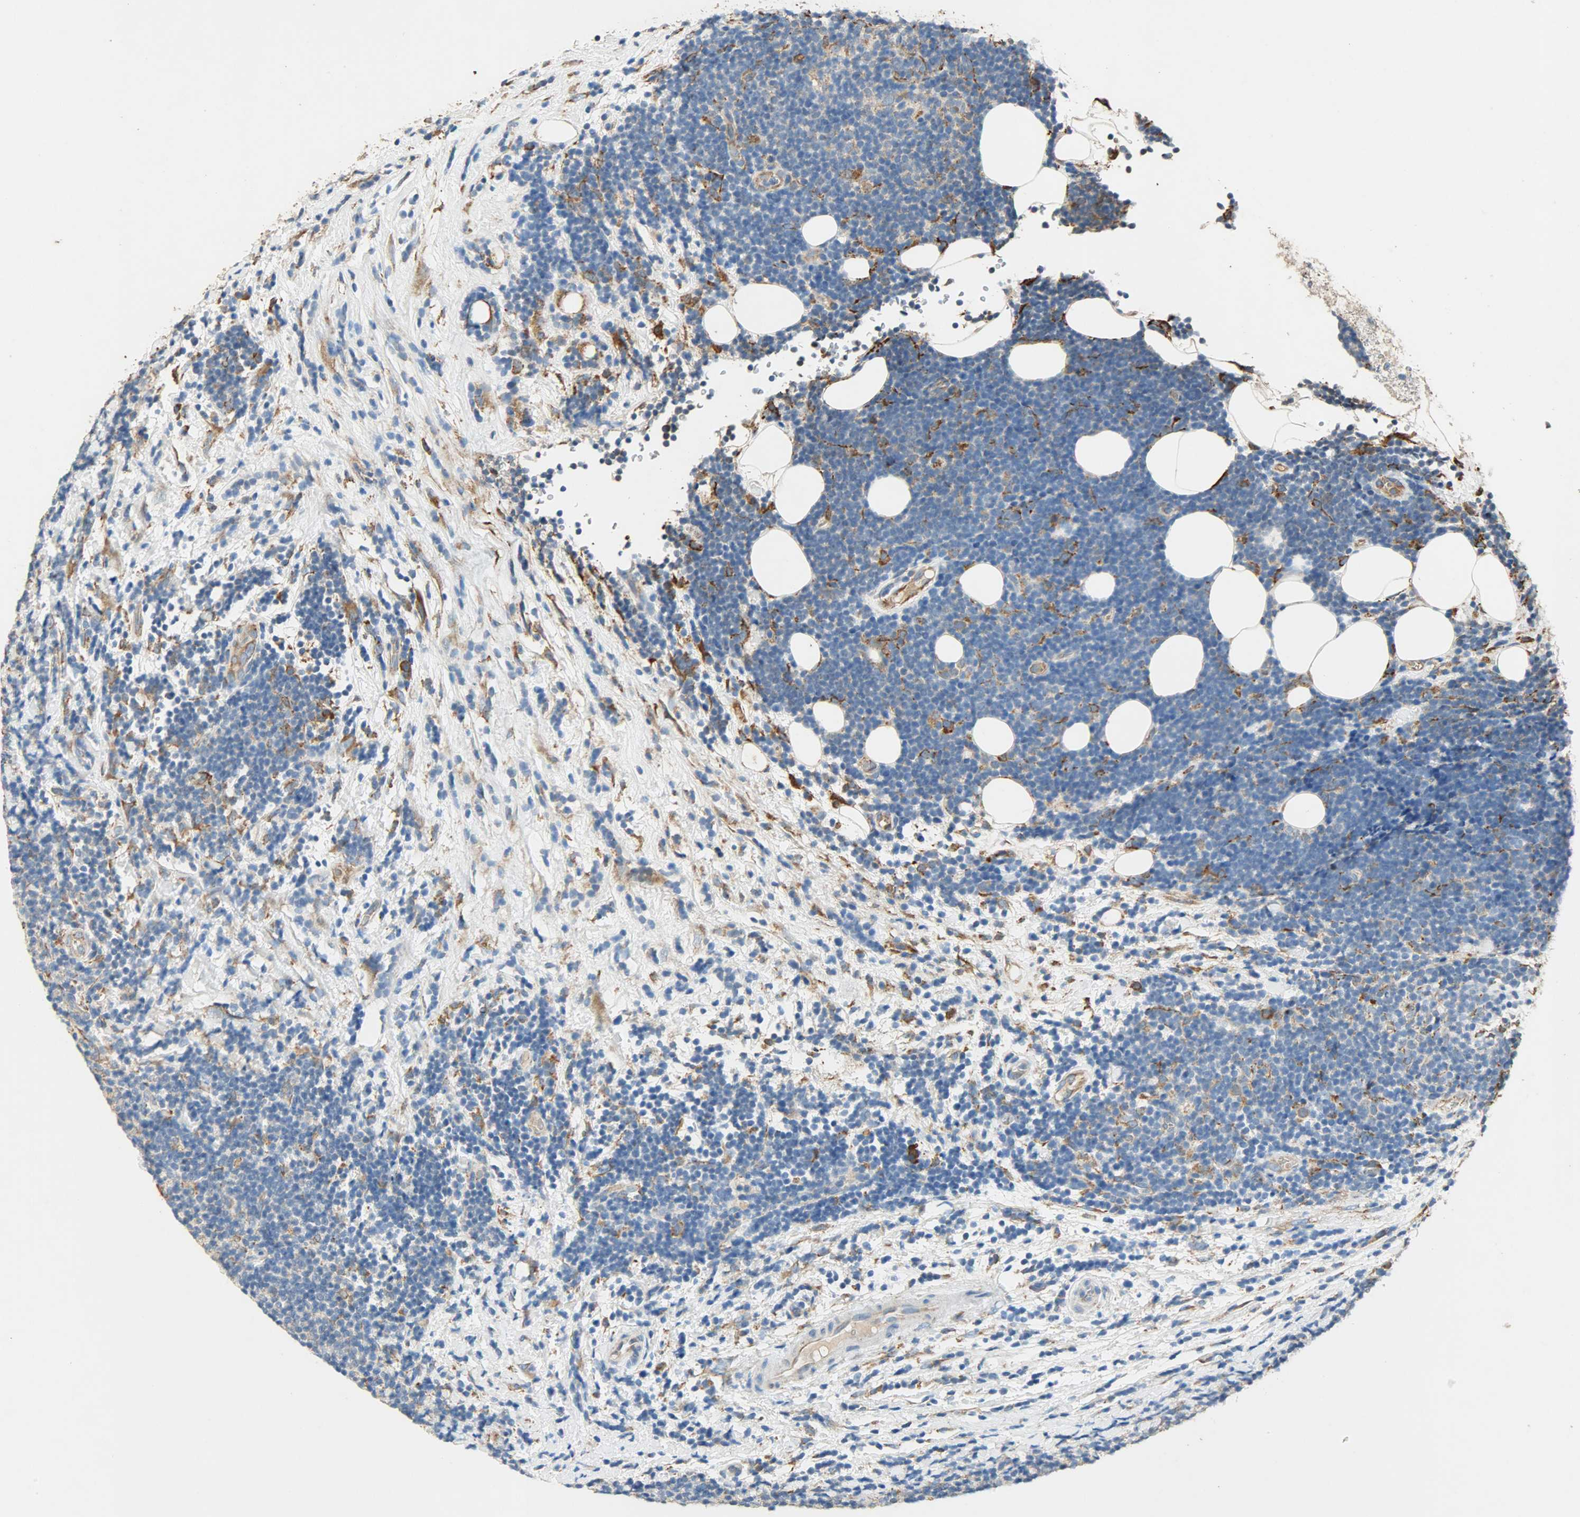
{"staining": {"intensity": "moderate", "quantity": "<25%", "location": "cytoplasmic/membranous"}, "tissue": "lymphoma", "cell_type": "Tumor cells", "image_type": "cancer", "snomed": [{"axis": "morphology", "description": "Malignant lymphoma, non-Hodgkin's type, Low grade"}, {"axis": "topography", "description": "Lymph node"}], "caption": "A photomicrograph of malignant lymphoma, non-Hodgkin's type (low-grade) stained for a protein displays moderate cytoplasmic/membranous brown staining in tumor cells.", "gene": "HSPA5", "patient": {"sex": "male", "age": 83}}